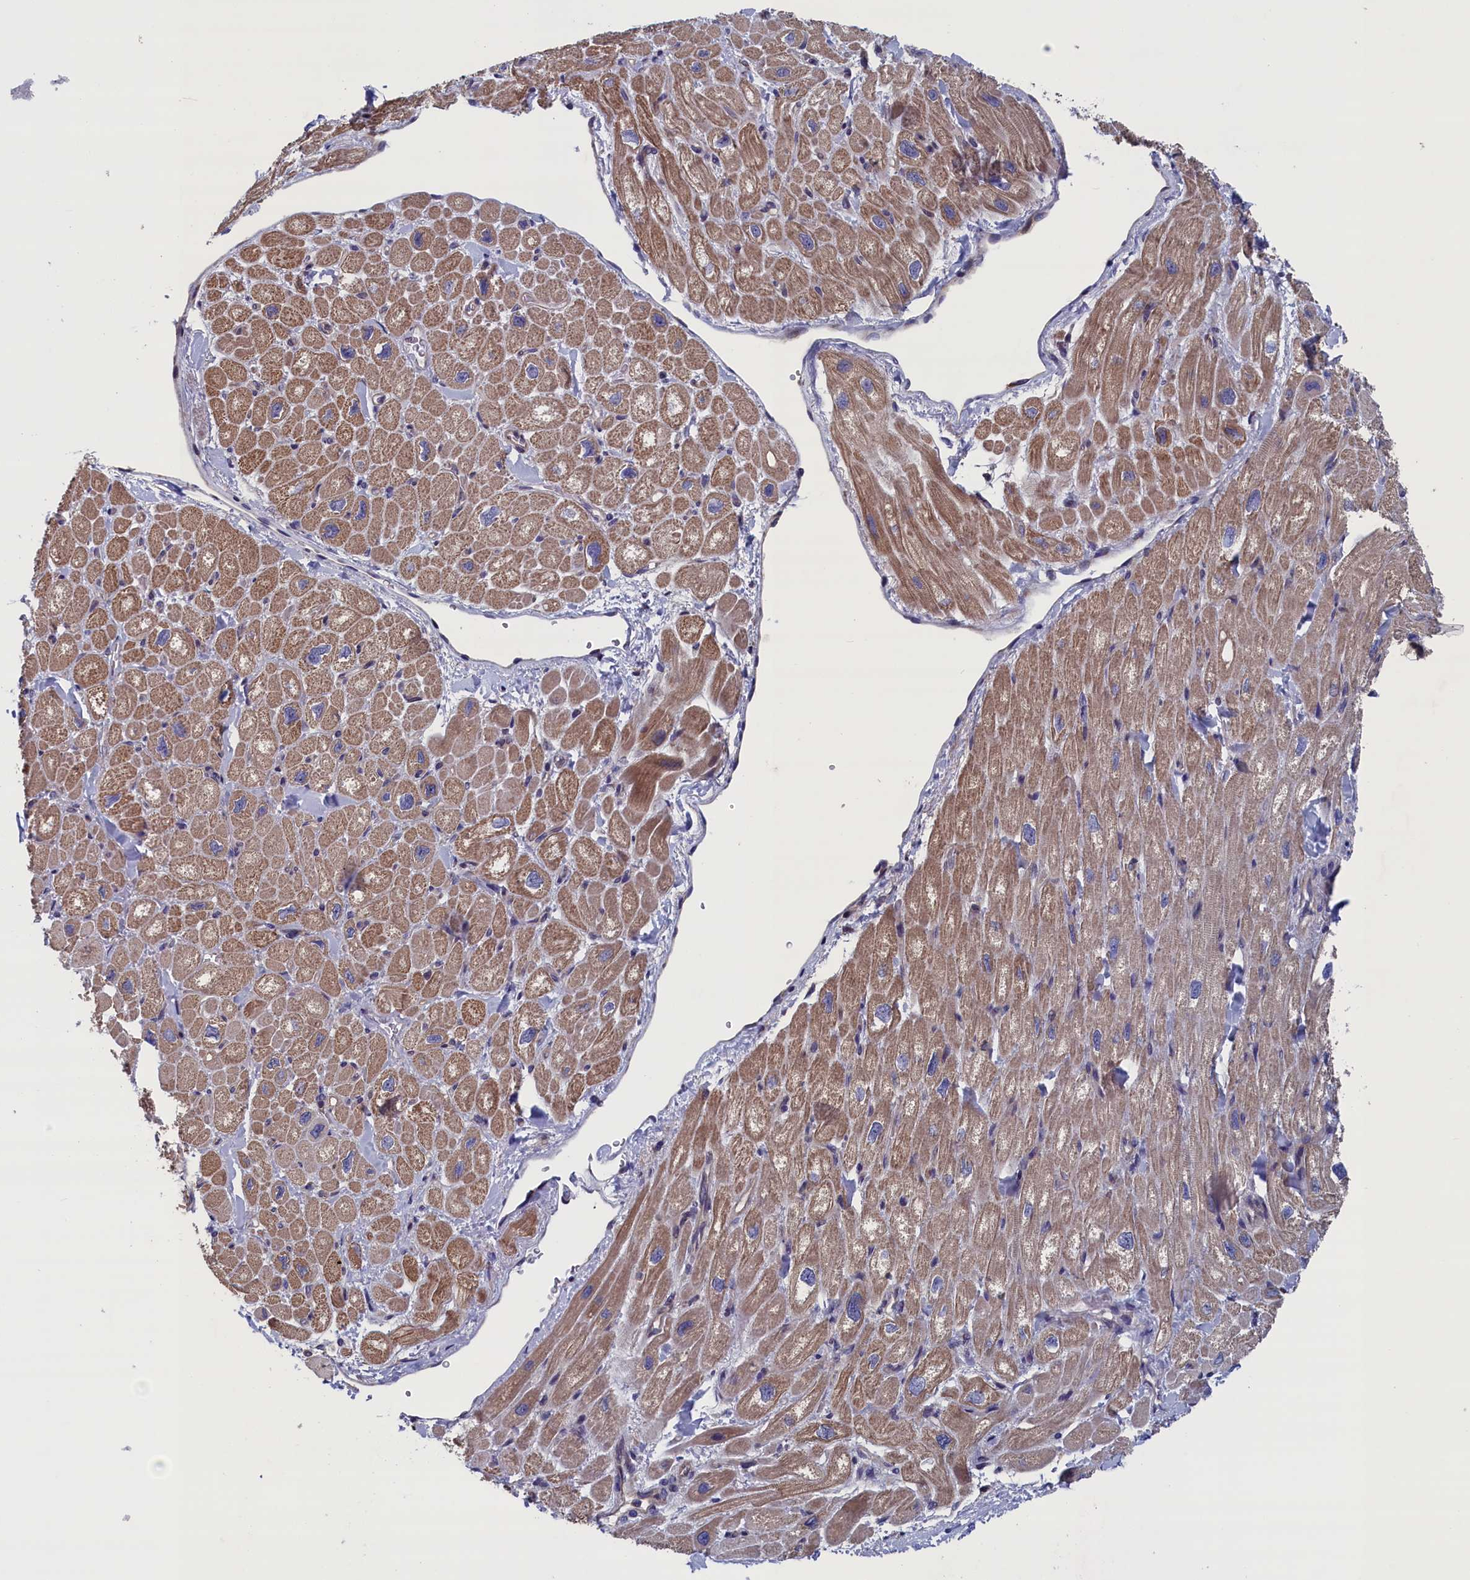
{"staining": {"intensity": "moderate", "quantity": ">75%", "location": "cytoplasmic/membranous"}, "tissue": "heart muscle", "cell_type": "Cardiomyocytes", "image_type": "normal", "snomed": [{"axis": "morphology", "description": "Normal tissue, NOS"}, {"axis": "topography", "description": "Heart"}], "caption": "Unremarkable heart muscle demonstrates moderate cytoplasmic/membranous positivity in approximately >75% of cardiomyocytes.", "gene": "SPATA13", "patient": {"sex": "male", "age": 65}}